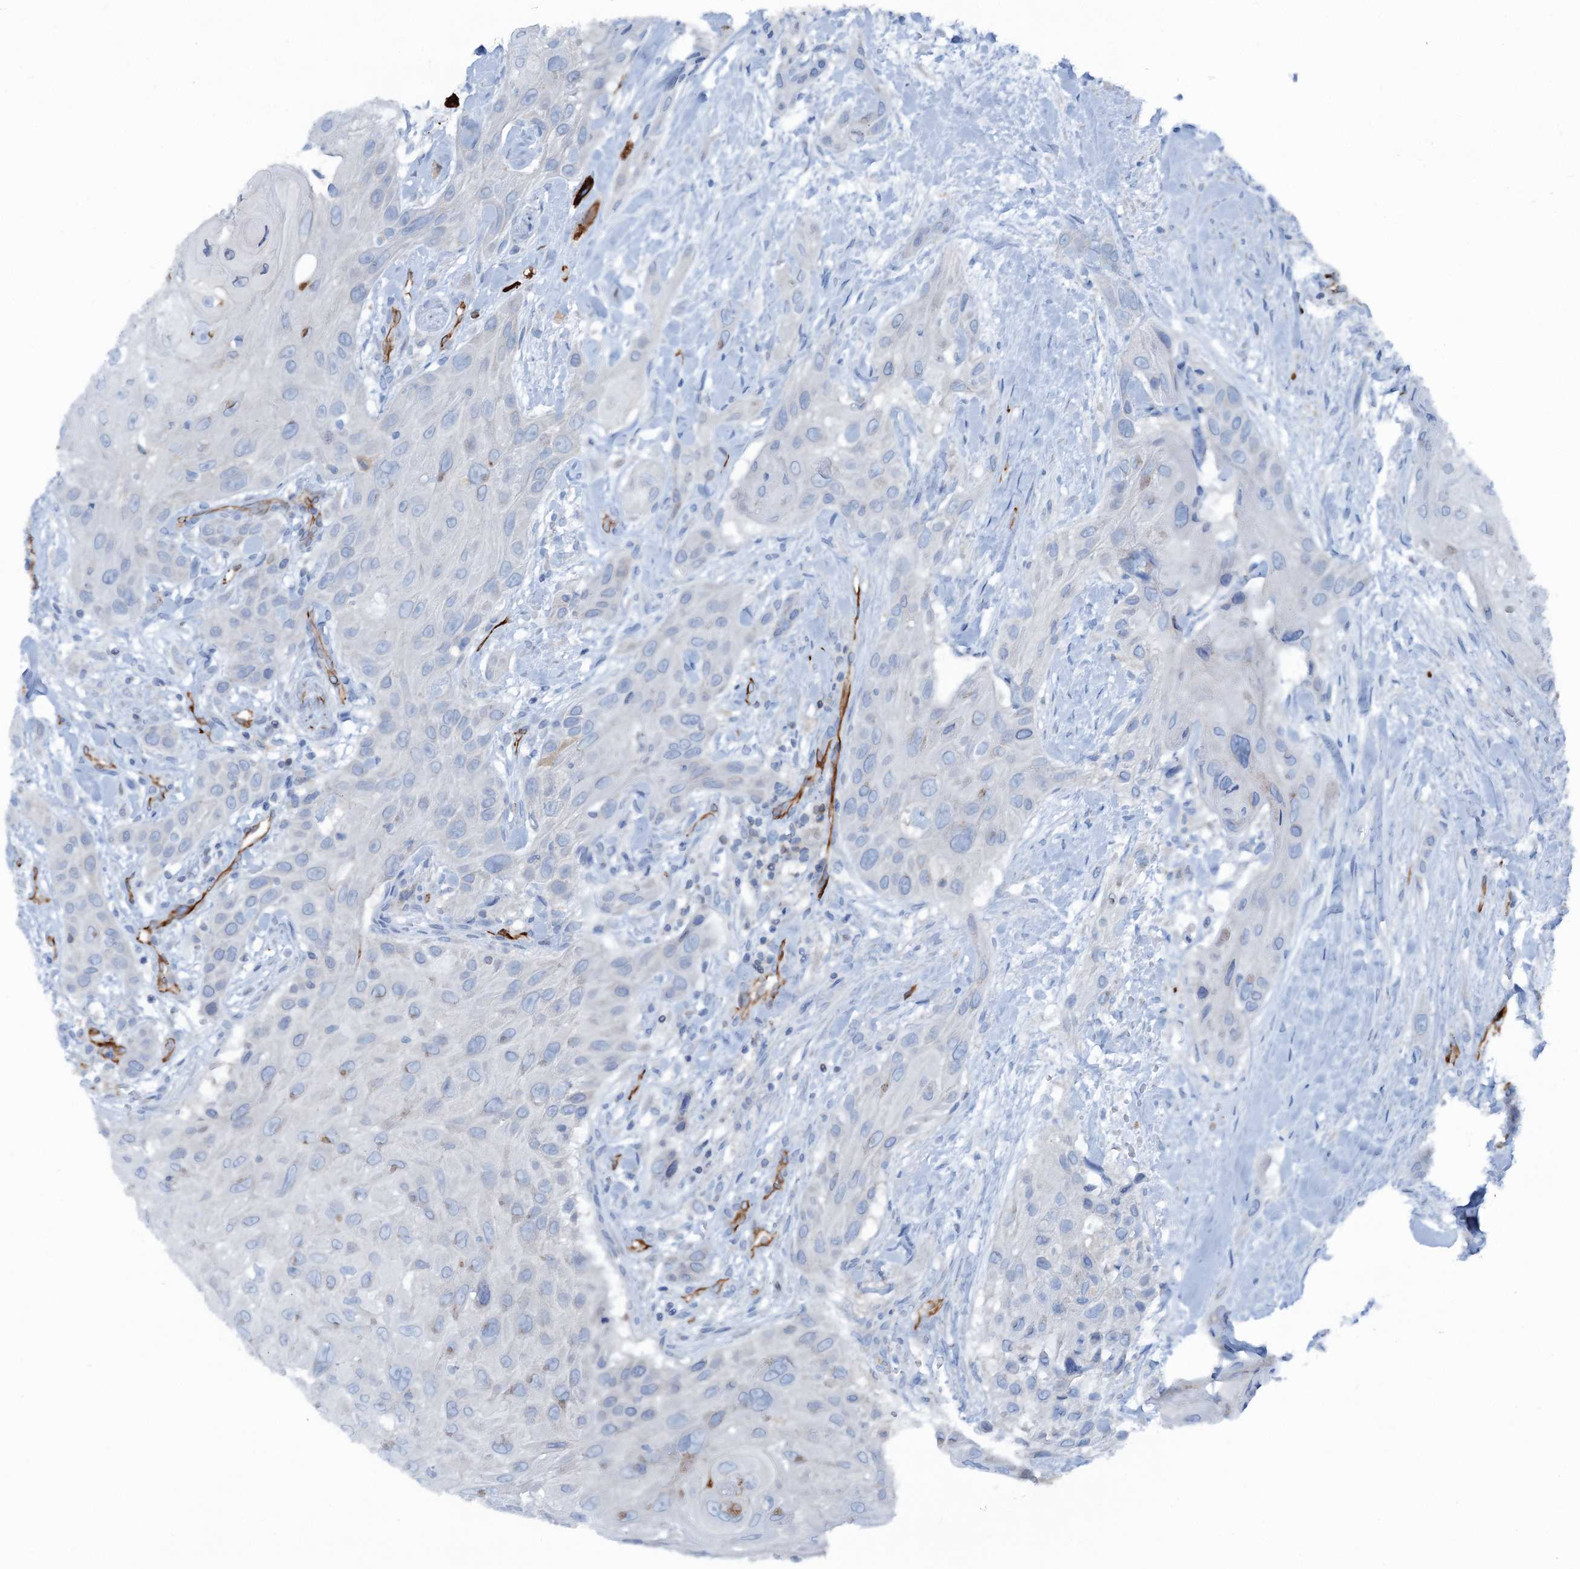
{"staining": {"intensity": "negative", "quantity": "none", "location": "none"}, "tissue": "head and neck cancer", "cell_type": "Tumor cells", "image_type": "cancer", "snomed": [{"axis": "morphology", "description": "Squamous cell carcinoma, NOS"}, {"axis": "topography", "description": "Head-Neck"}], "caption": "The micrograph reveals no staining of tumor cells in squamous cell carcinoma (head and neck).", "gene": "CALCOCO1", "patient": {"sex": "male", "age": 81}}